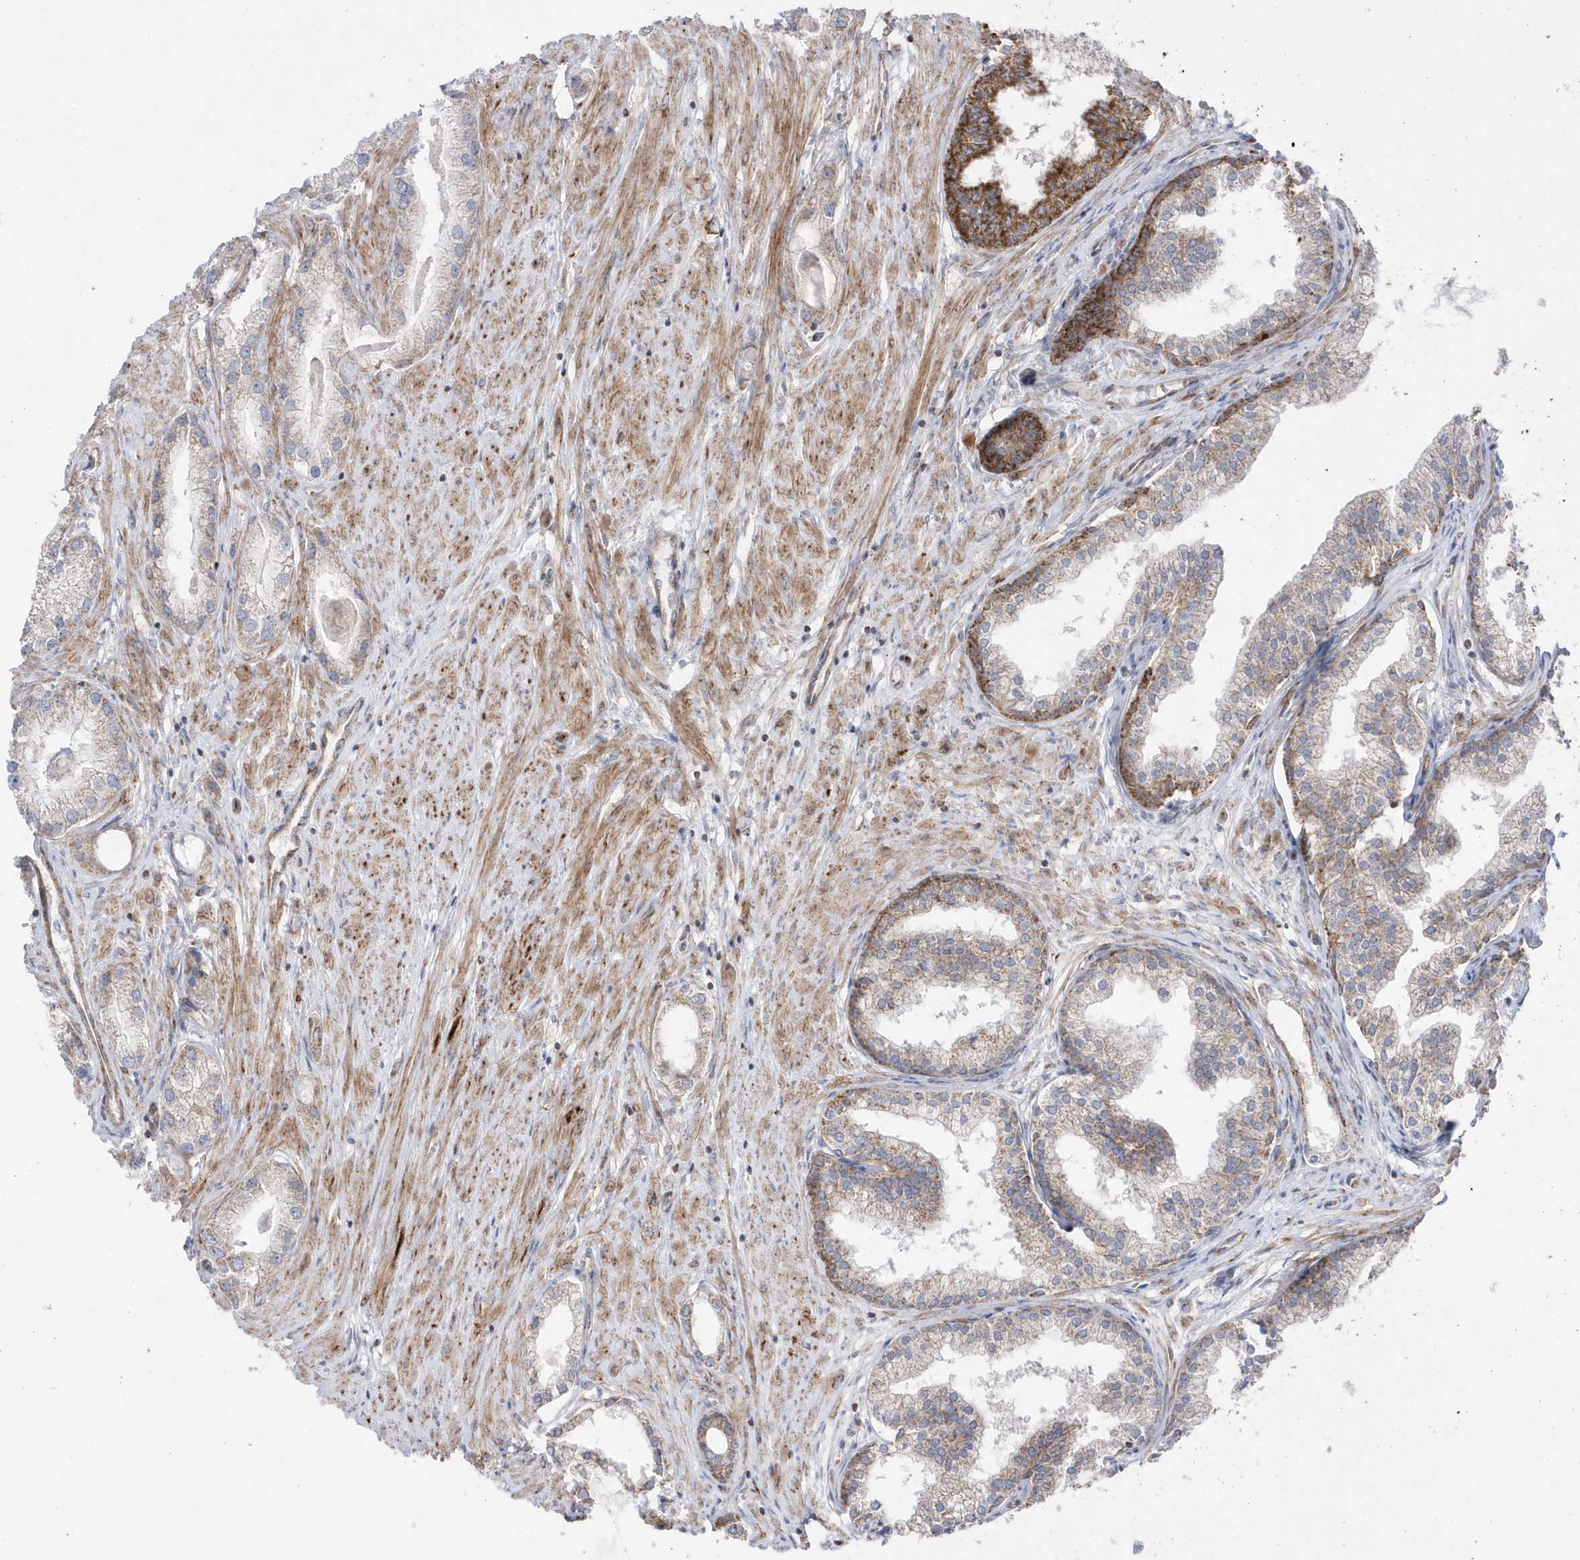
{"staining": {"intensity": "weak", "quantity": "25%-75%", "location": "cytoplasmic/membranous"}, "tissue": "prostate cancer", "cell_type": "Tumor cells", "image_type": "cancer", "snomed": [{"axis": "morphology", "description": "Adenocarcinoma, Low grade"}, {"axis": "topography", "description": "Prostate"}], "caption": "Adenocarcinoma (low-grade) (prostate) was stained to show a protein in brown. There is low levels of weak cytoplasmic/membranous positivity in about 25%-75% of tumor cells. (IHC, brightfield microscopy, high magnification).", "gene": "OPA1", "patient": {"sex": "male", "age": 63}}